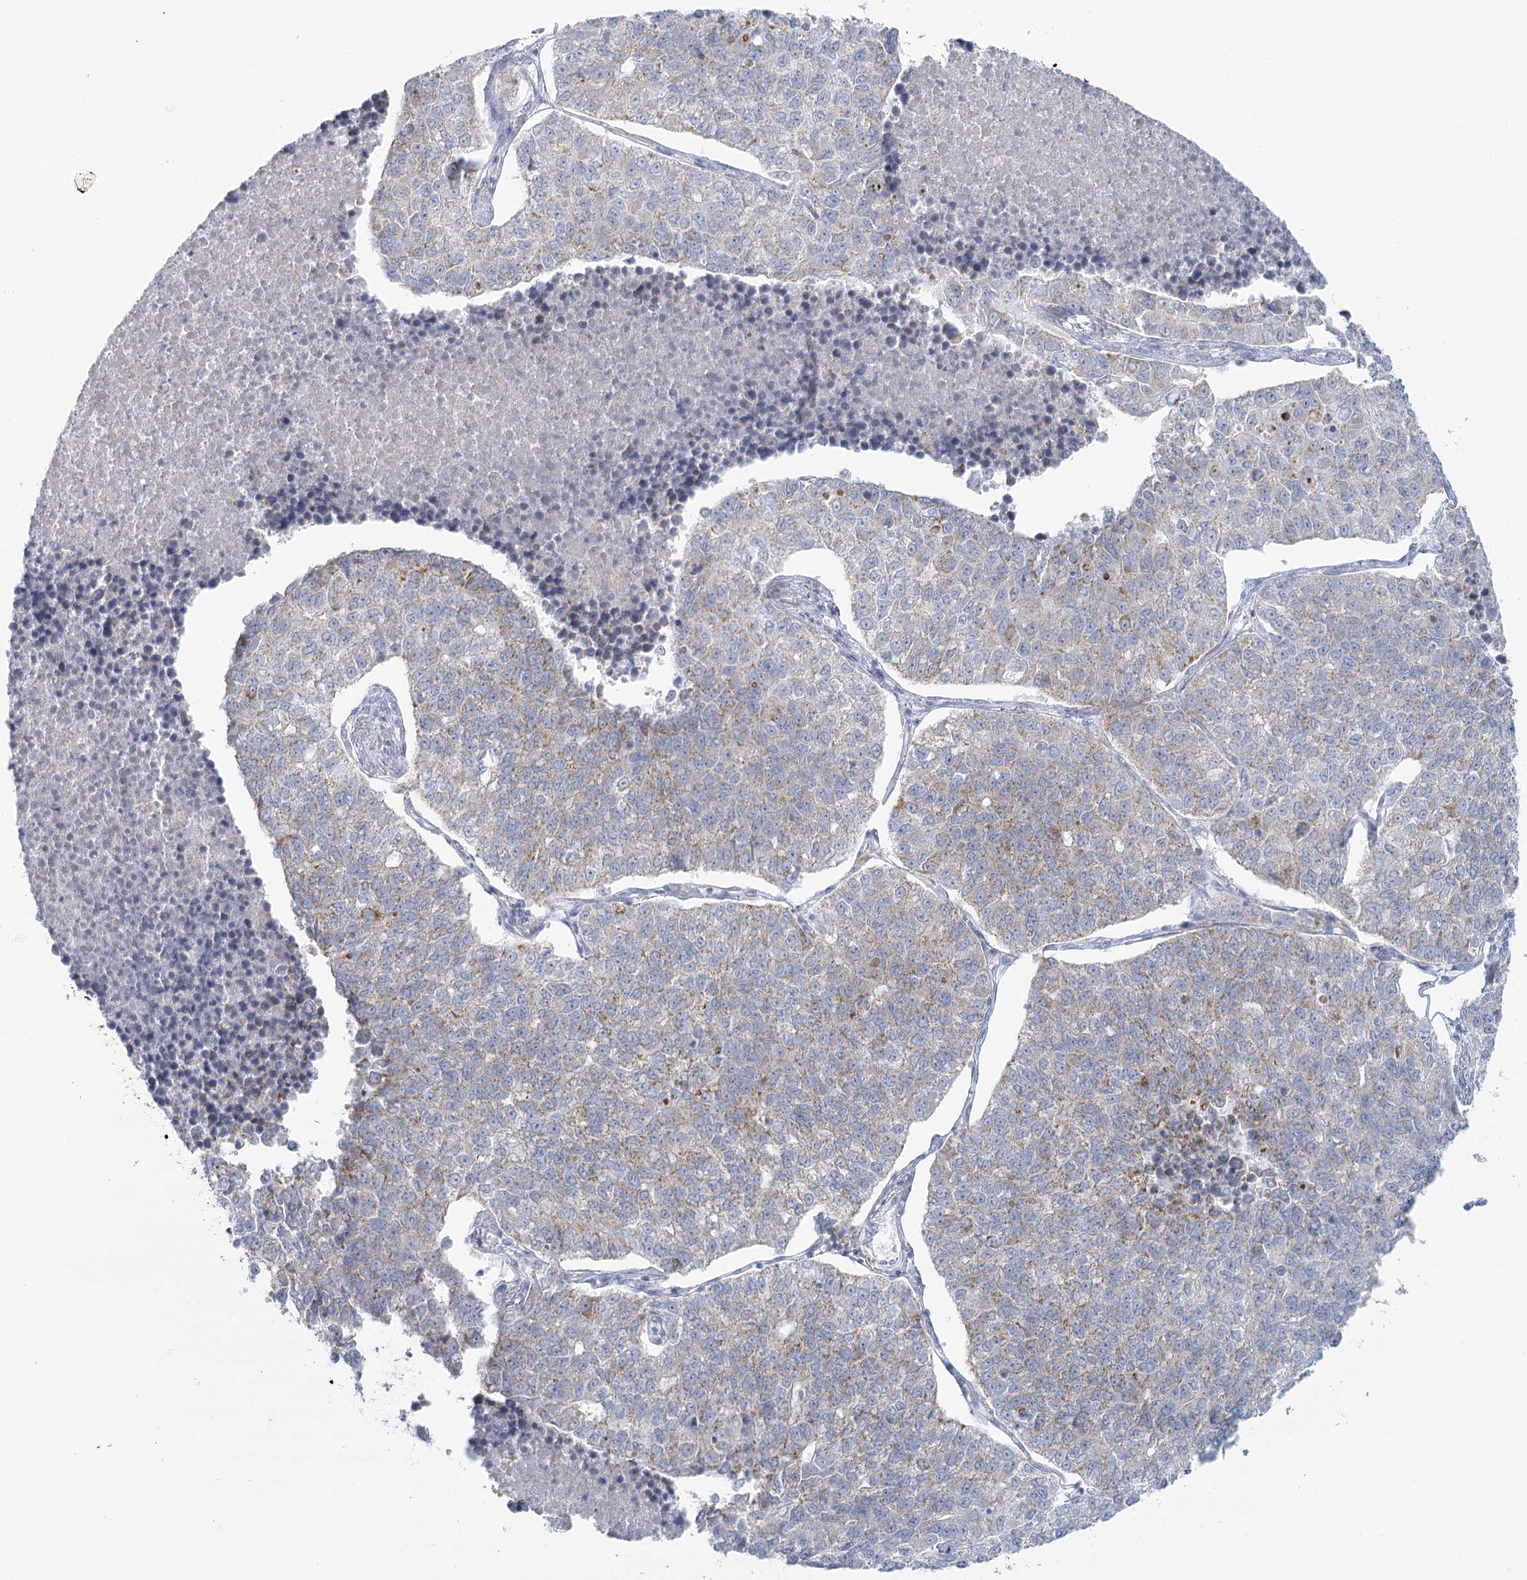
{"staining": {"intensity": "weak", "quantity": "25%-75%", "location": "cytoplasmic/membranous"}, "tissue": "lung cancer", "cell_type": "Tumor cells", "image_type": "cancer", "snomed": [{"axis": "morphology", "description": "Adenocarcinoma, NOS"}, {"axis": "topography", "description": "Lung"}], "caption": "Immunohistochemical staining of human adenocarcinoma (lung) exhibits weak cytoplasmic/membranous protein staining in about 25%-75% of tumor cells. Using DAB (brown) and hematoxylin (blue) stains, captured at high magnification using brightfield microscopy.", "gene": "BPHL", "patient": {"sex": "male", "age": 49}}